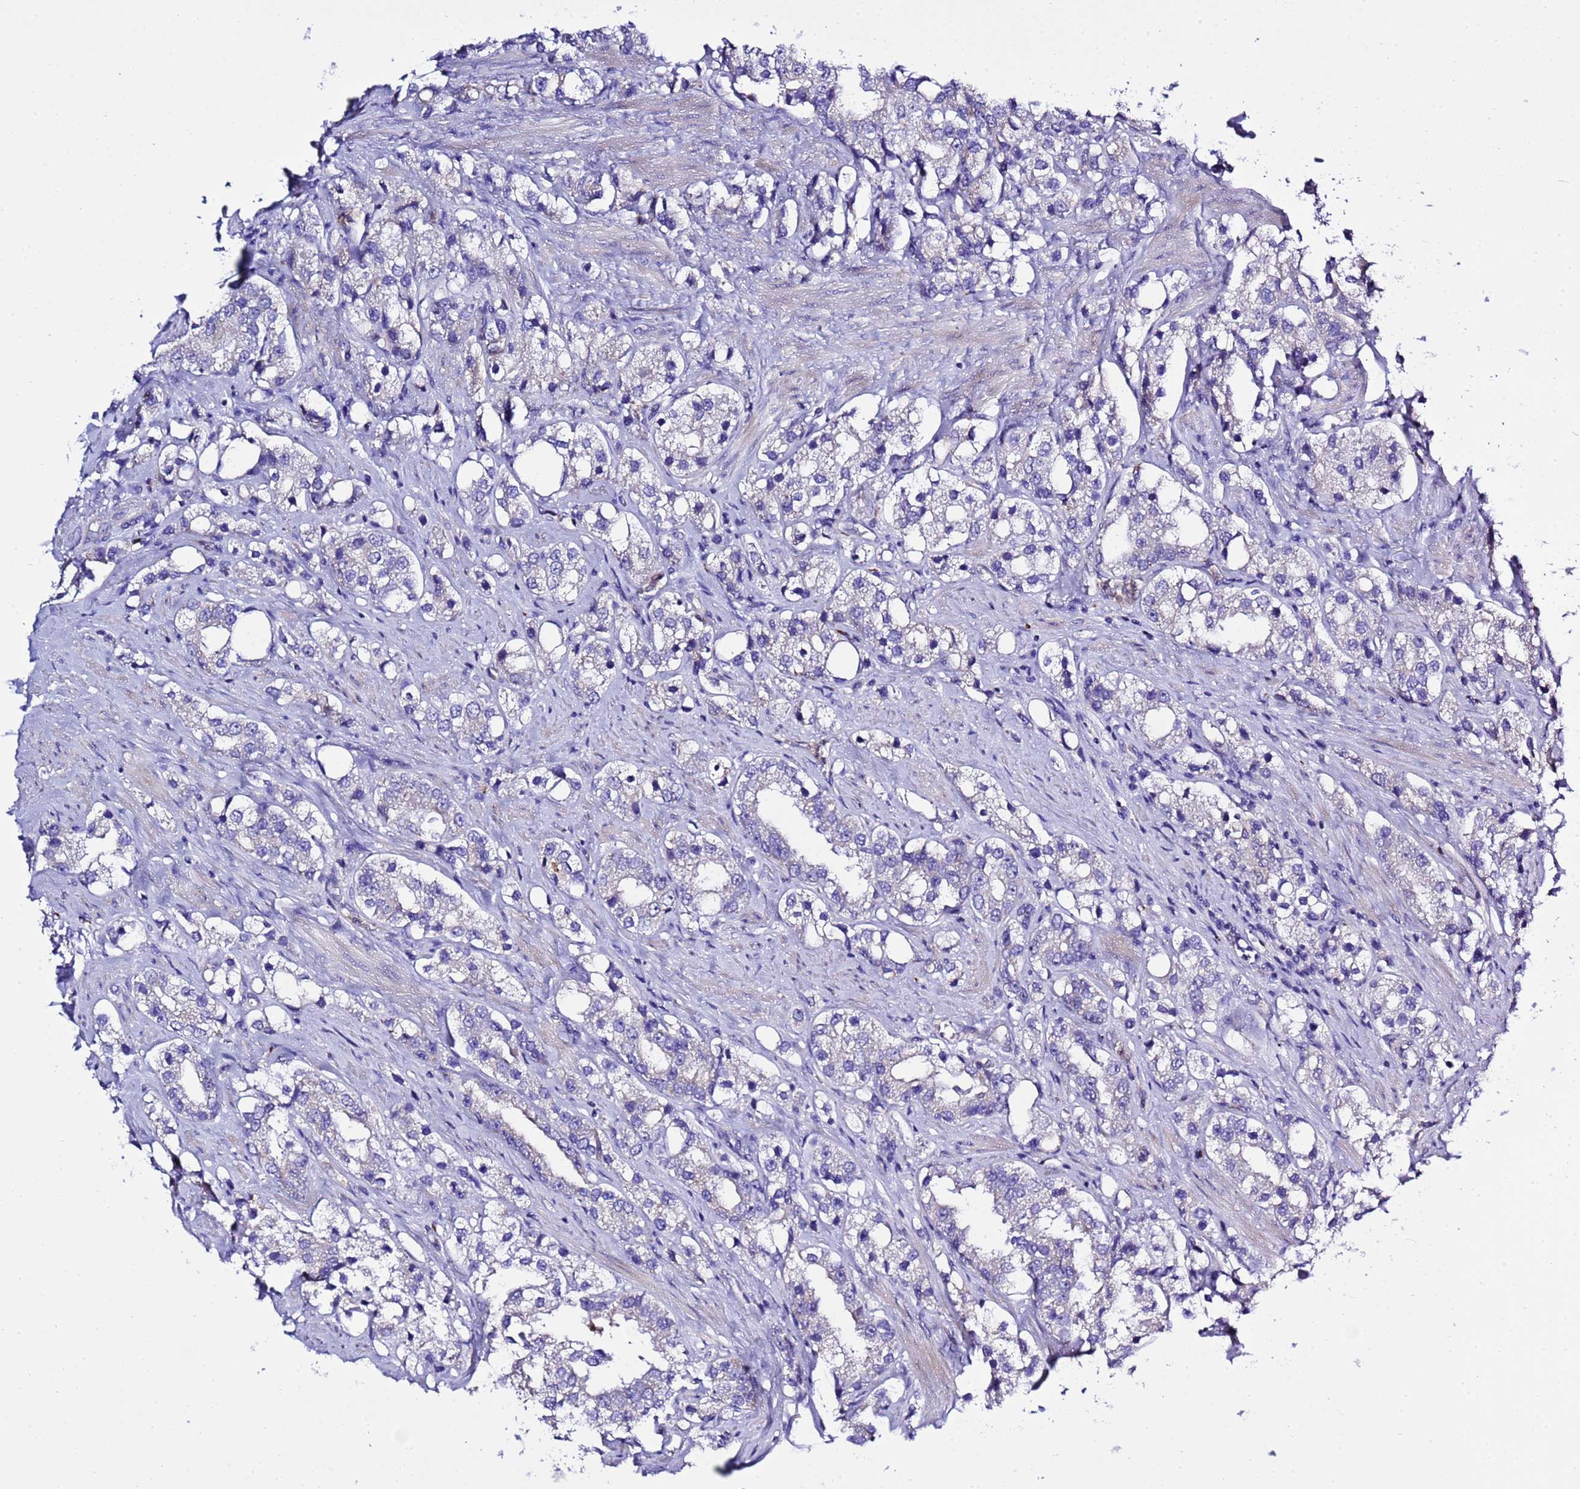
{"staining": {"intensity": "negative", "quantity": "none", "location": "none"}, "tissue": "prostate cancer", "cell_type": "Tumor cells", "image_type": "cancer", "snomed": [{"axis": "morphology", "description": "Adenocarcinoma, NOS"}, {"axis": "topography", "description": "Prostate"}], "caption": "Immunohistochemistry micrograph of neoplastic tissue: human prostate cancer stained with DAB (3,3'-diaminobenzidine) reveals no significant protein expression in tumor cells.", "gene": "KICS2", "patient": {"sex": "male", "age": 79}}